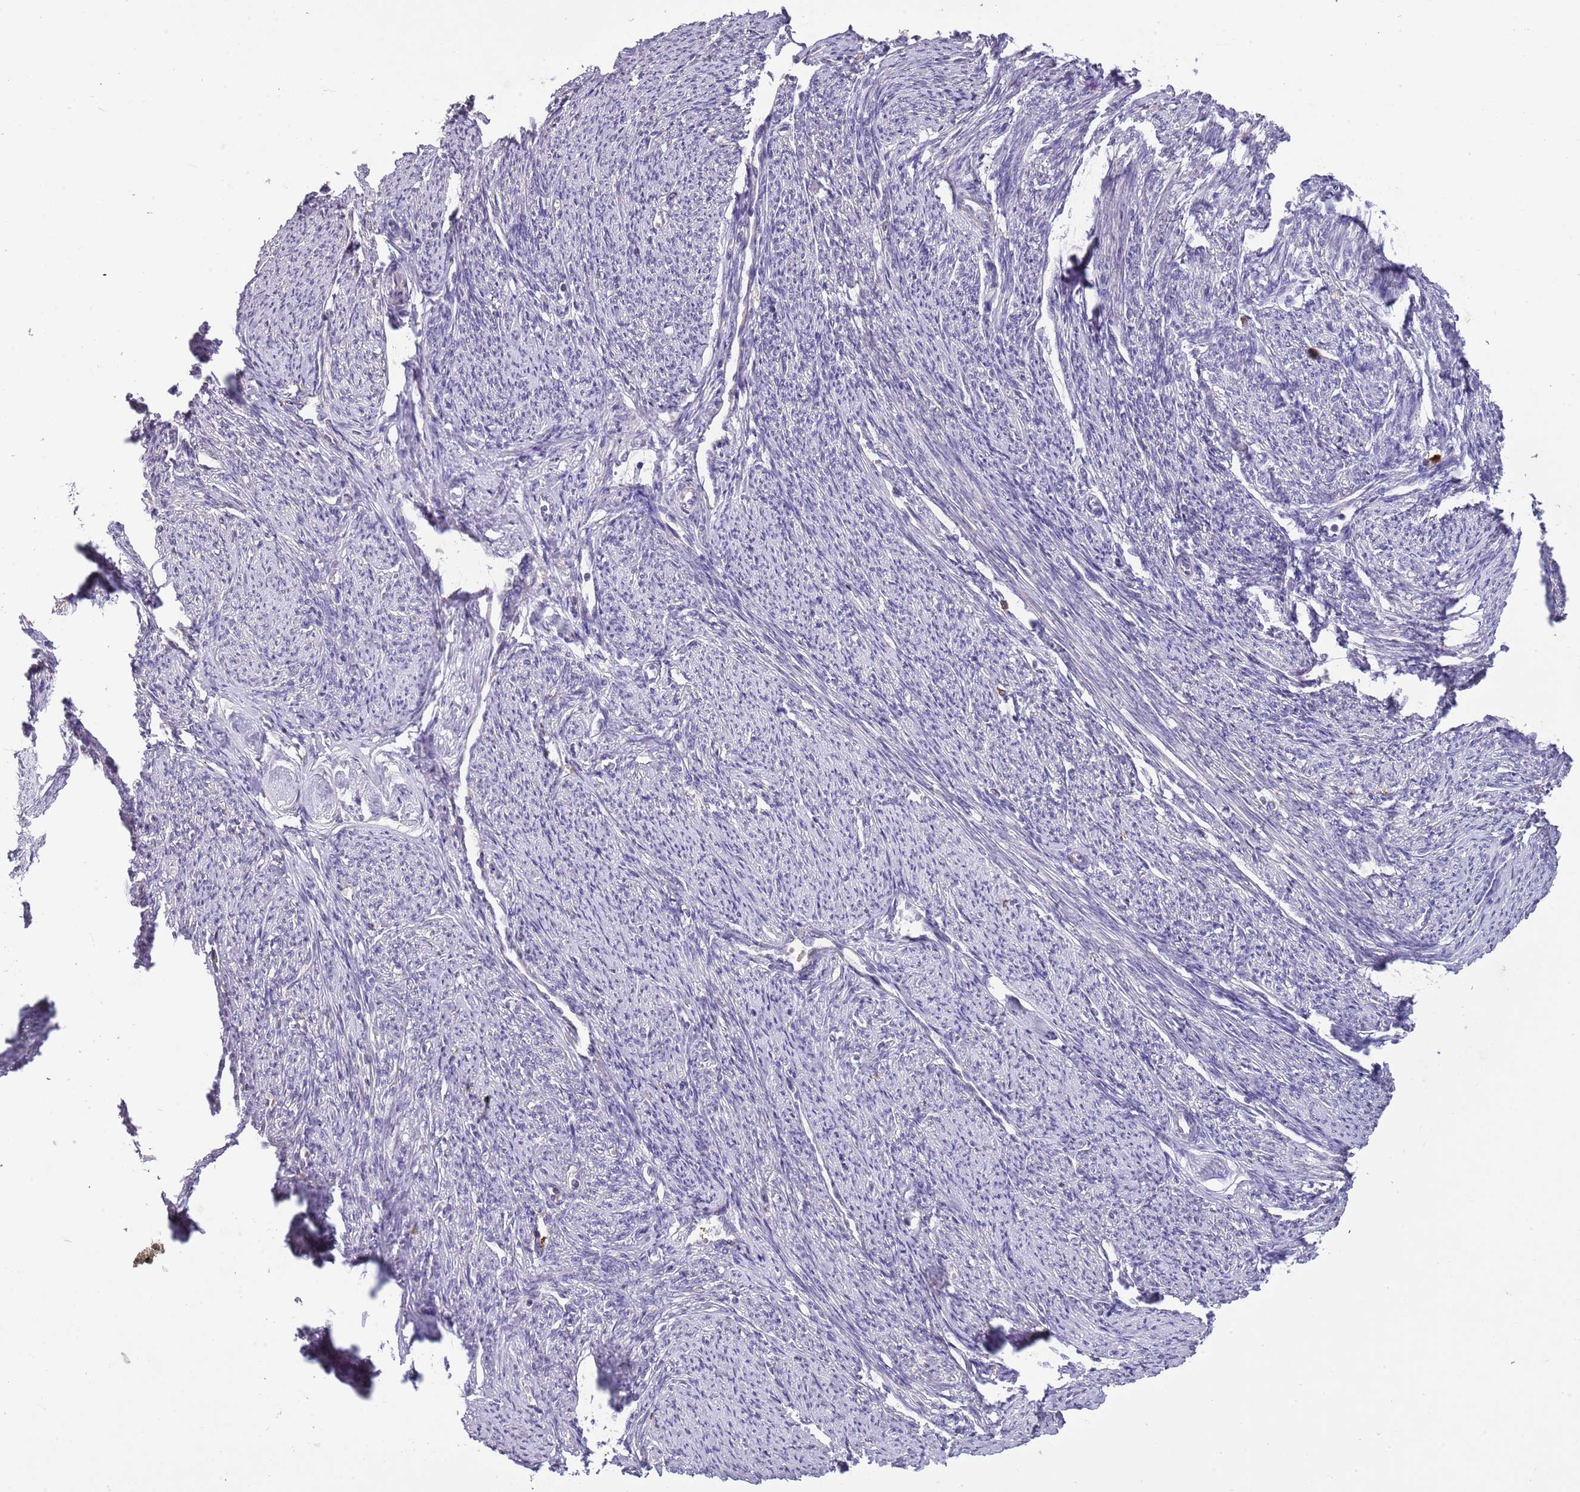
{"staining": {"intensity": "weak", "quantity": "<25%", "location": "cytoplasmic/membranous"}, "tissue": "smooth muscle", "cell_type": "Smooth muscle cells", "image_type": "normal", "snomed": [{"axis": "morphology", "description": "Normal tissue, NOS"}, {"axis": "topography", "description": "Smooth muscle"}, {"axis": "topography", "description": "Uterus"}], "caption": "DAB (3,3'-diaminobenzidine) immunohistochemical staining of normal smooth muscle shows no significant positivity in smooth muscle cells. (DAB IHC visualized using brightfield microscopy, high magnification).", "gene": "P2RY13", "patient": {"sex": "female", "age": 59}}